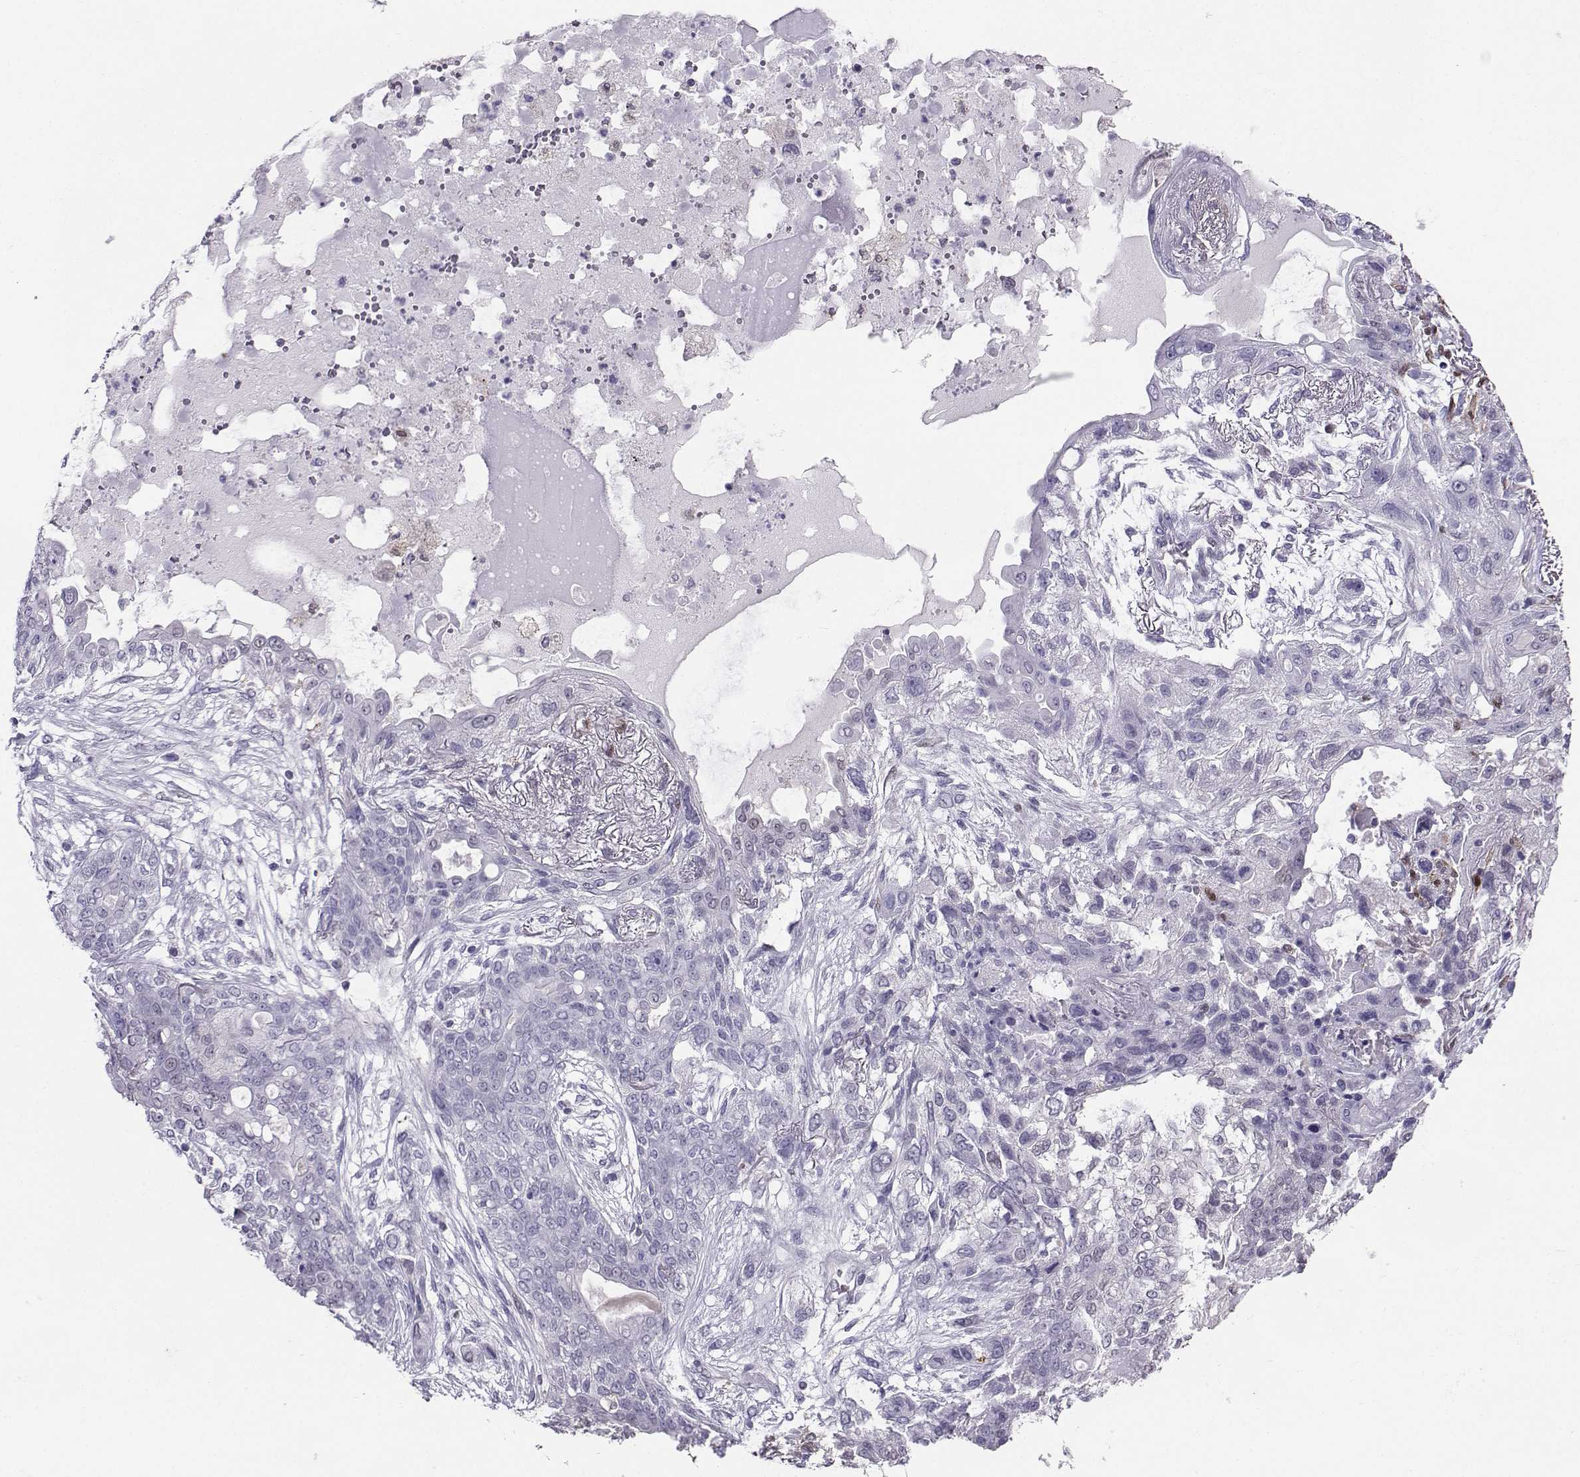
{"staining": {"intensity": "negative", "quantity": "none", "location": "none"}, "tissue": "lung cancer", "cell_type": "Tumor cells", "image_type": "cancer", "snomed": [{"axis": "morphology", "description": "Squamous cell carcinoma, NOS"}, {"axis": "topography", "description": "Lung"}], "caption": "DAB (3,3'-diaminobenzidine) immunohistochemical staining of lung cancer demonstrates no significant staining in tumor cells.", "gene": "PGK1", "patient": {"sex": "female", "age": 70}}